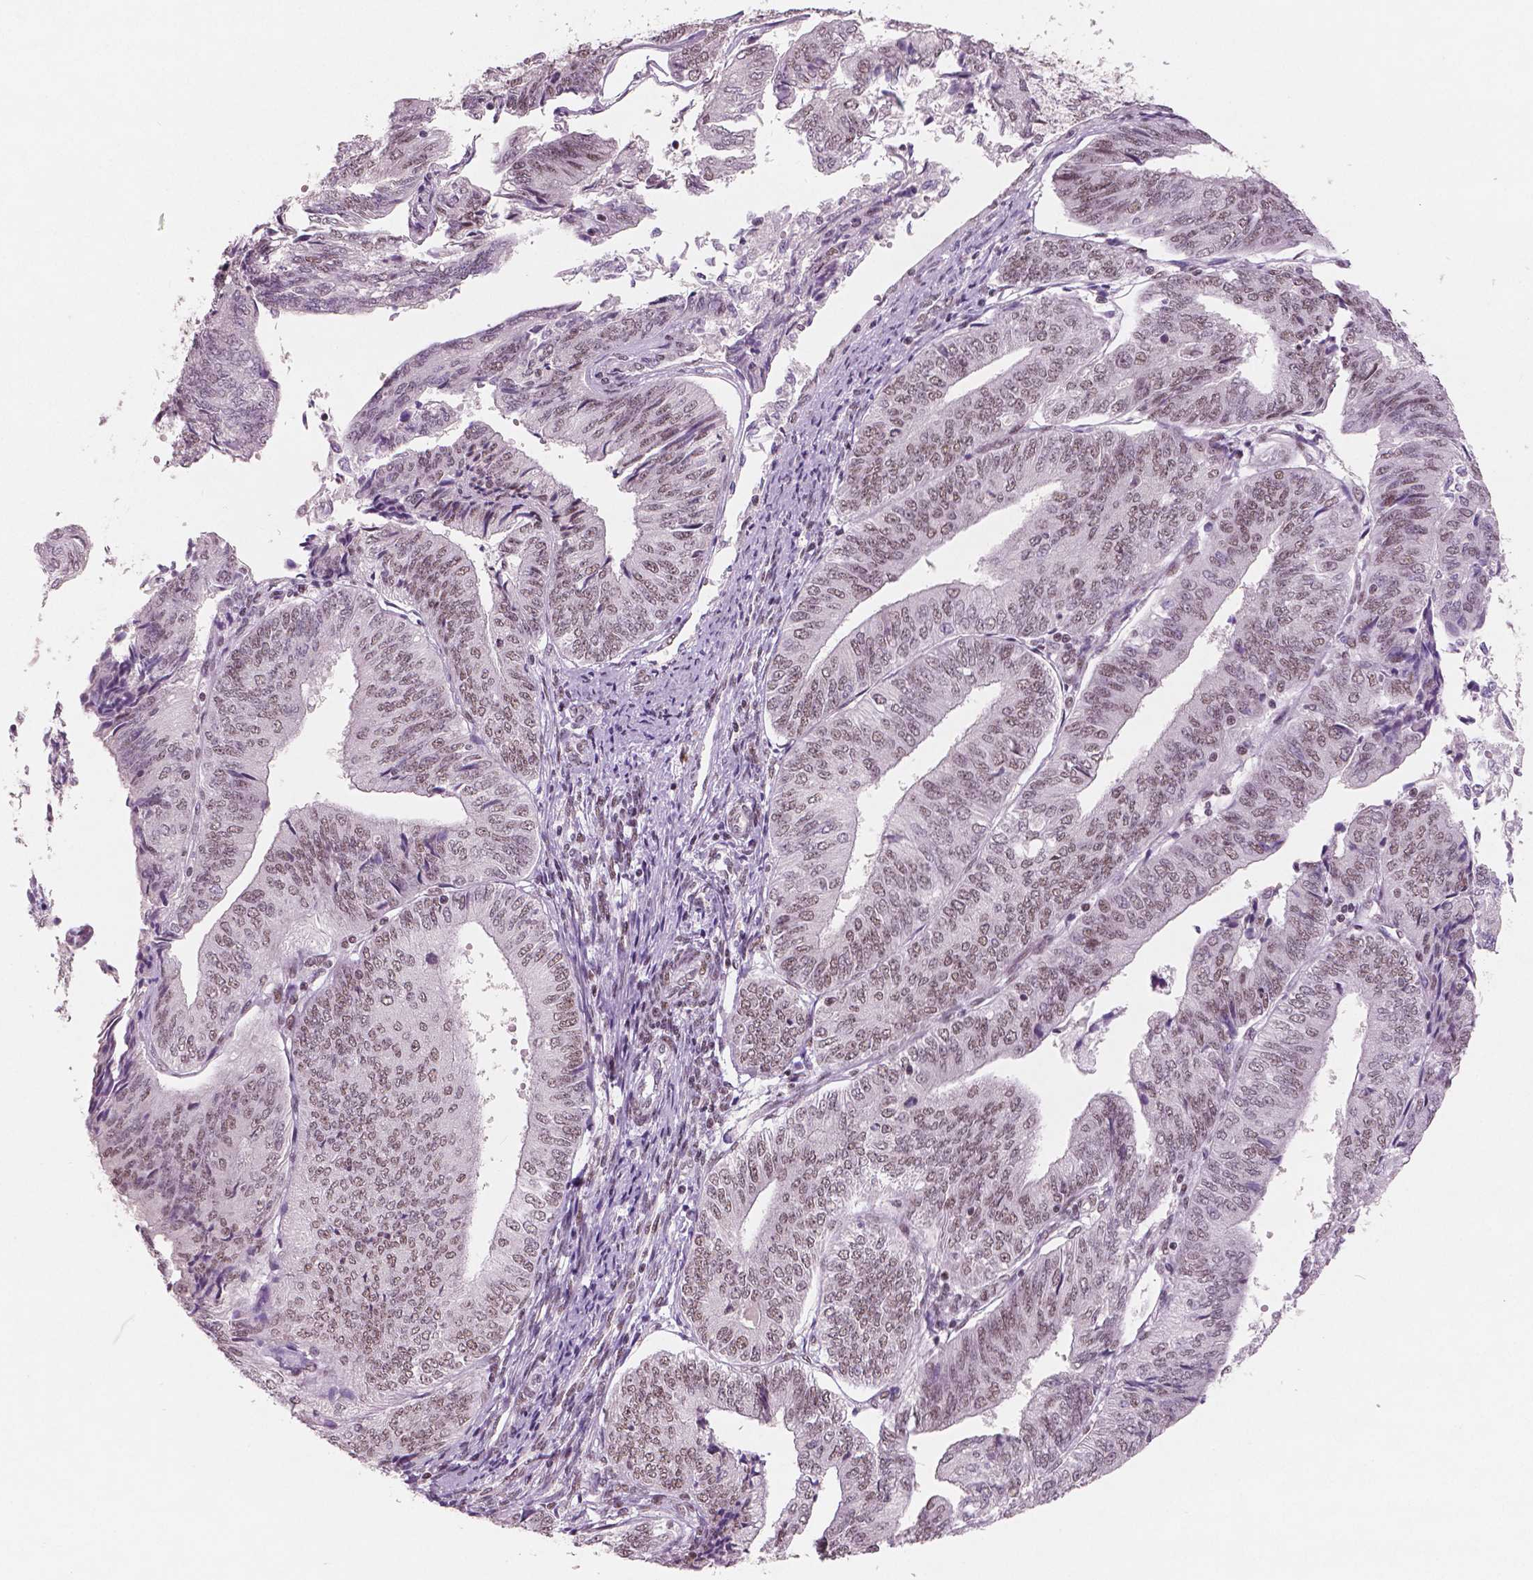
{"staining": {"intensity": "weak", "quantity": "25%-75%", "location": "nuclear"}, "tissue": "endometrial cancer", "cell_type": "Tumor cells", "image_type": "cancer", "snomed": [{"axis": "morphology", "description": "Adenocarcinoma, NOS"}, {"axis": "topography", "description": "Endometrium"}], "caption": "Protein staining exhibits weak nuclear expression in approximately 25%-75% of tumor cells in endometrial cancer (adenocarcinoma).", "gene": "BRD4", "patient": {"sex": "female", "age": 58}}